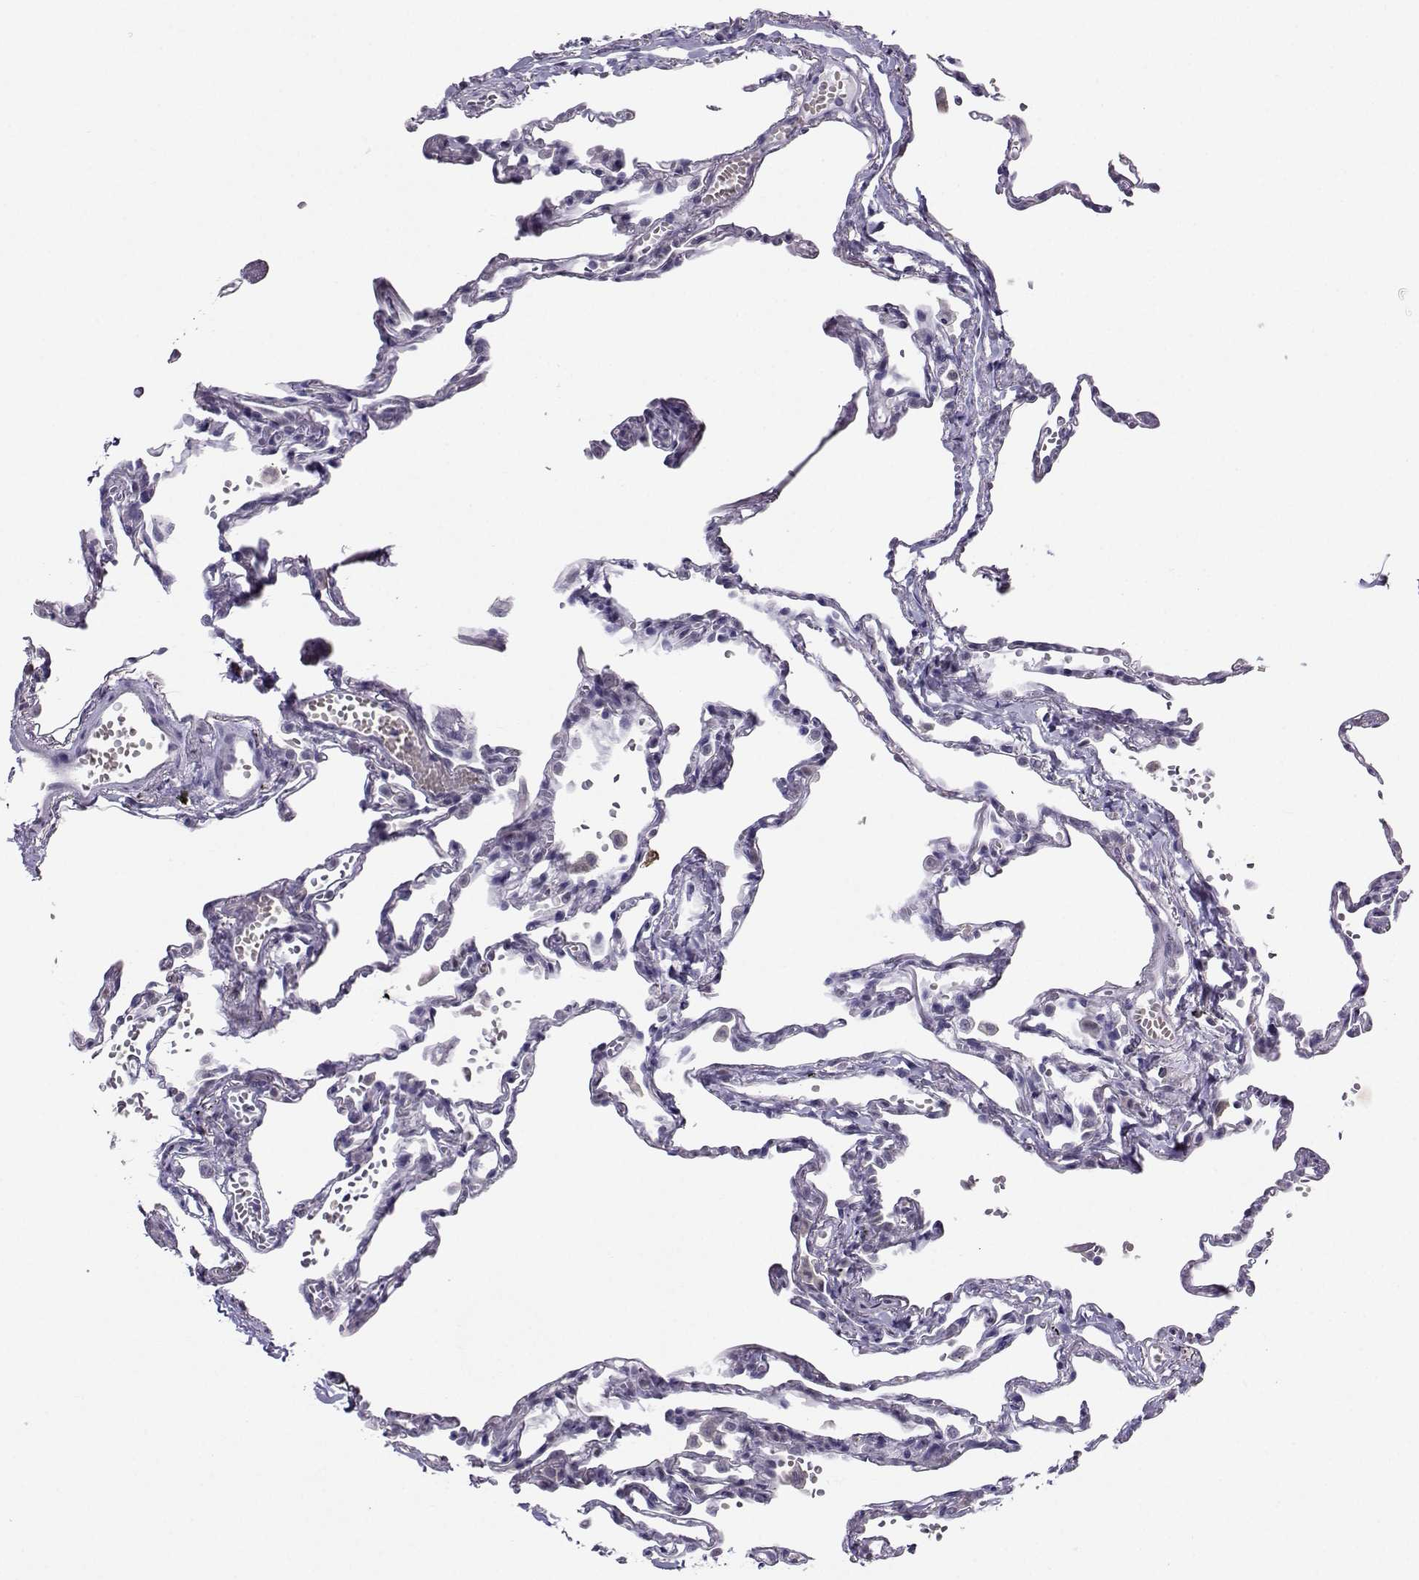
{"staining": {"intensity": "negative", "quantity": "none", "location": "none"}, "tissue": "lung", "cell_type": "Alveolar cells", "image_type": "normal", "snomed": [{"axis": "morphology", "description": "Normal tissue, NOS"}, {"axis": "topography", "description": "Lung"}], "caption": "High power microscopy histopathology image of an immunohistochemistry (IHC) histopathology image of benign lung, revealing no significant expression in alveolar cells.", "gene": "PGK1", "patient": {"sex": "male", "age": 78}}